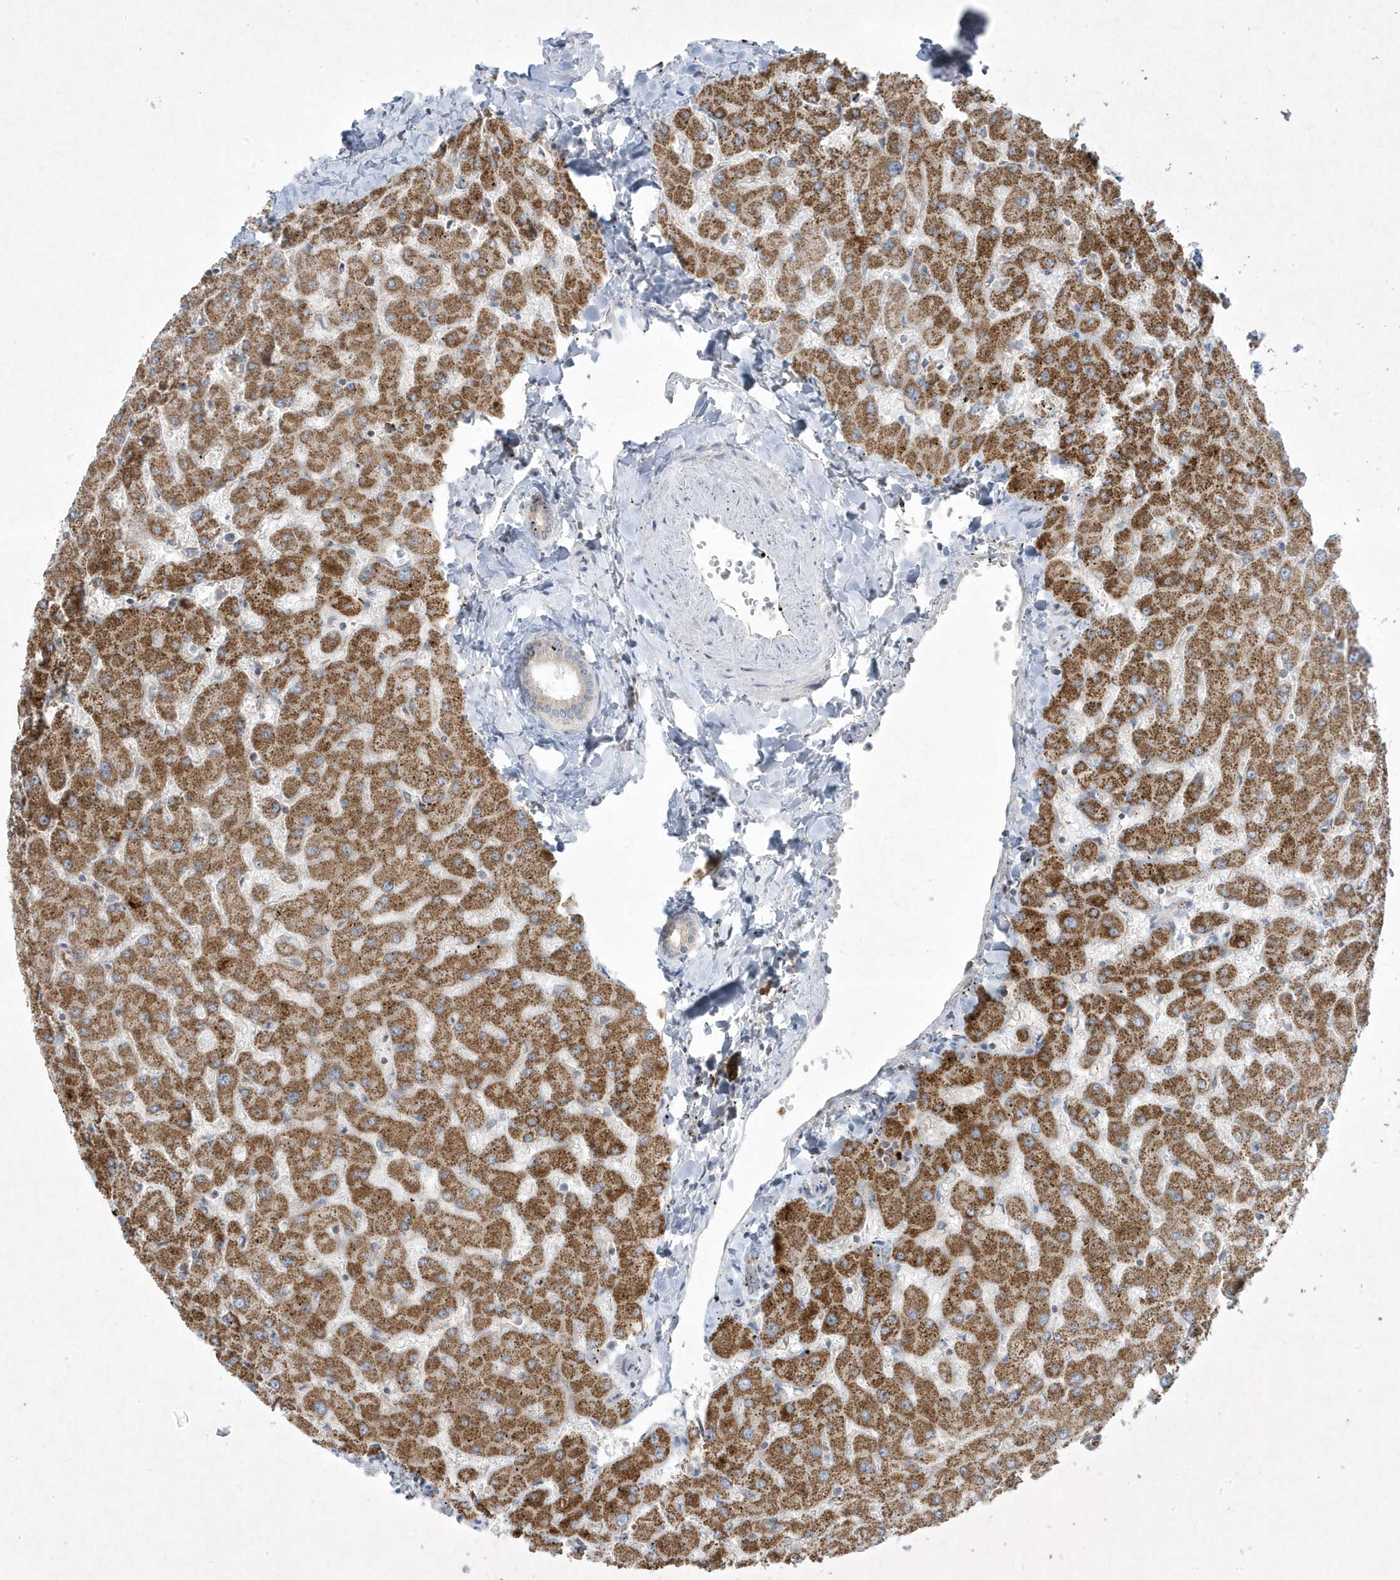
{"staining": {"intensity": "negative", "quantity": "none", "location": "none"}, "tissue": "liver", "cell_type": "Cholangiocytes", "image_type": "normal", "snomed": [{"axis": "morphology", "description": "Normal tissue, NOS"}, {"axis": "topography", "description": "Liver"}], "caption": "This histopathology image is of normal liver stained with IHC to label a protein in brown with the nuclei are counter-stained blue. There is no expression in cholangiocytes. Brightfield microscopy of immunohistochemistry stained with DAB (3,3'-diaminobenzidine) (brown) and hematoxylin (blue), captured at high magnification.", "gene": "ADAMTSL3", "patient": {"sex": "female", "age": 63}}